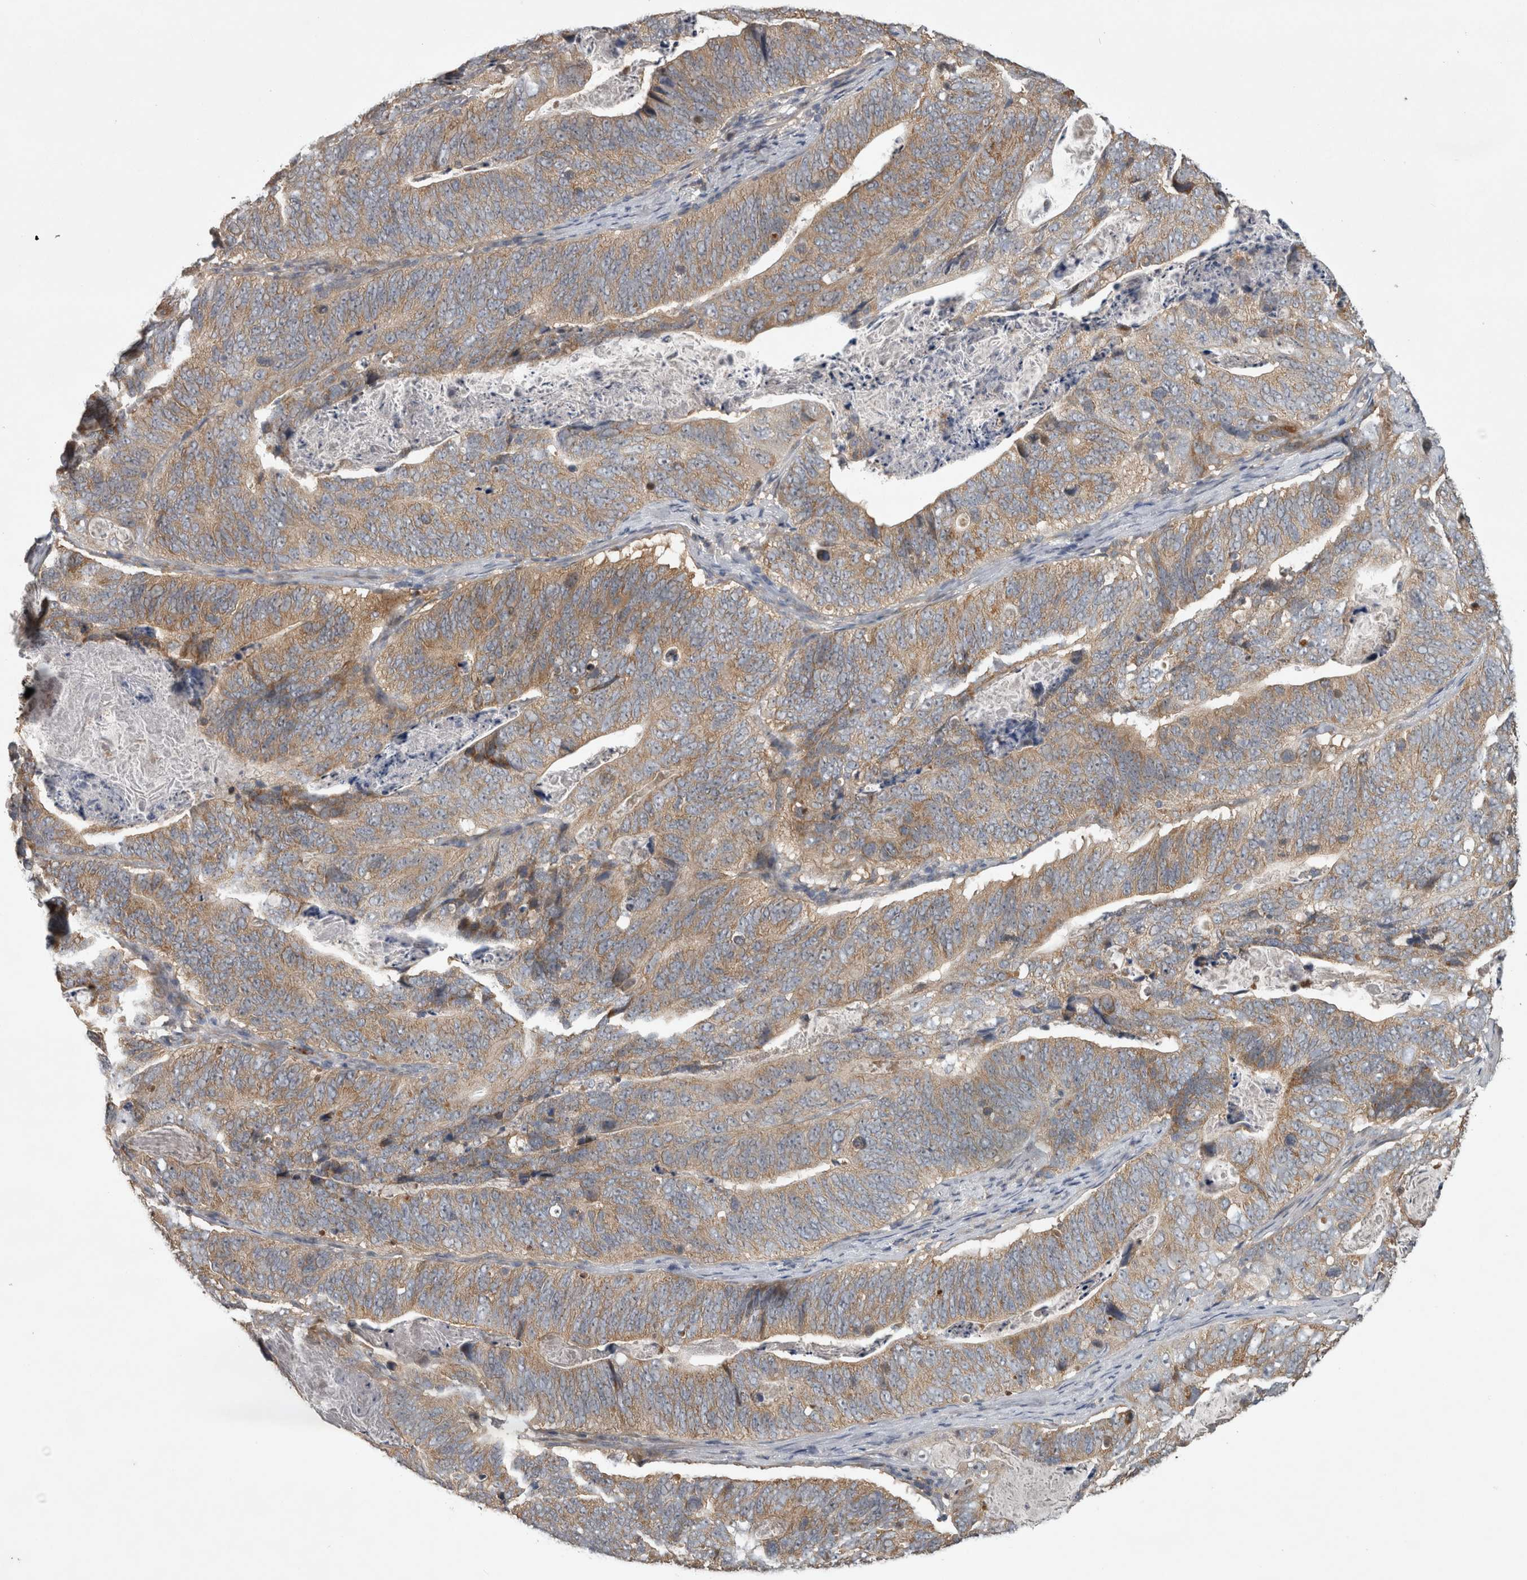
{"staining": {"intensity": "moderate", "quantity": ">75%", "location": "cytoplasmic/membranous"}, "tissue": "stomach cancer", "cell_type": "Tumor cells", "image_type": "cancer", "snomed": [{"axis": "morphology", "description": "Normal tissue, NOS"}, {"axis": "morphology", "description": "Adenocarcinoma, NOS"}, {"axis": "topography", "description": "Stomach"}], "caption": "Protein staining by IHC demonstrates moderate cytoplasmic/membranous expression in approximately >75% of tumor cells in adenocarcinoma (stomach).", "gene": "TRMT61B", "patient": {"sex": "female", "age": 89}}